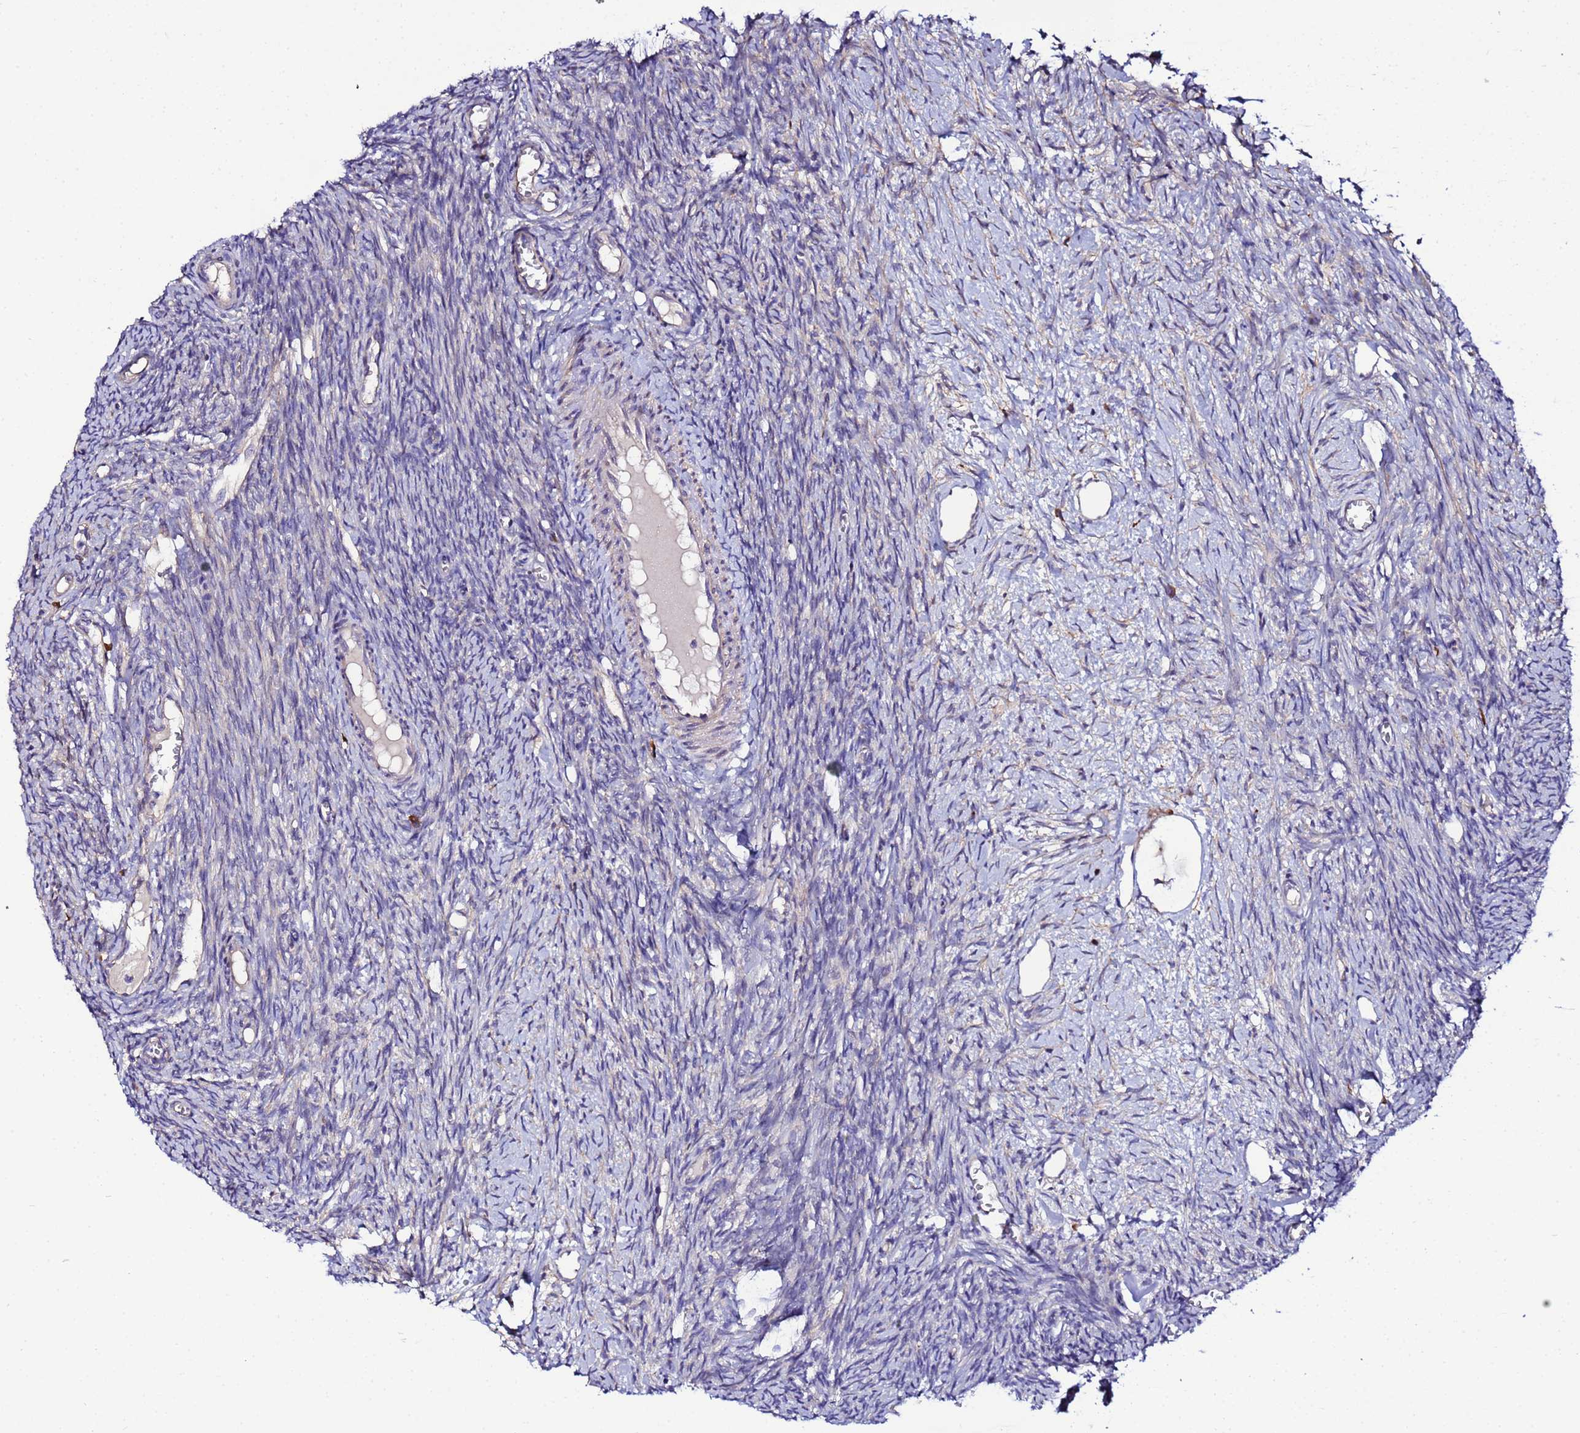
{"staining": {"intensity": "moderate", "quantity": ">75%", "location": "cytoplasmic/membranous"}, "tissue": "ovary", "cell_type": "Follicle cells", "image_type": "normal", "snomed": [{"axis": "morphology", "description": "Normal tissue, NOS"}, {"axis": "topography", "description": "Ovary"}], "caption": "High-power microscopy captured an IHC photomicrograph of unremarkable ovary, revealing moderate cytoplasmic/membranous expression in approximately >75% of follicle cells. Ihc stains the protein in brown and the nuclei are stained blue.", "gene": "JRKL", "patient": {"sex": "female", "age": 44}}